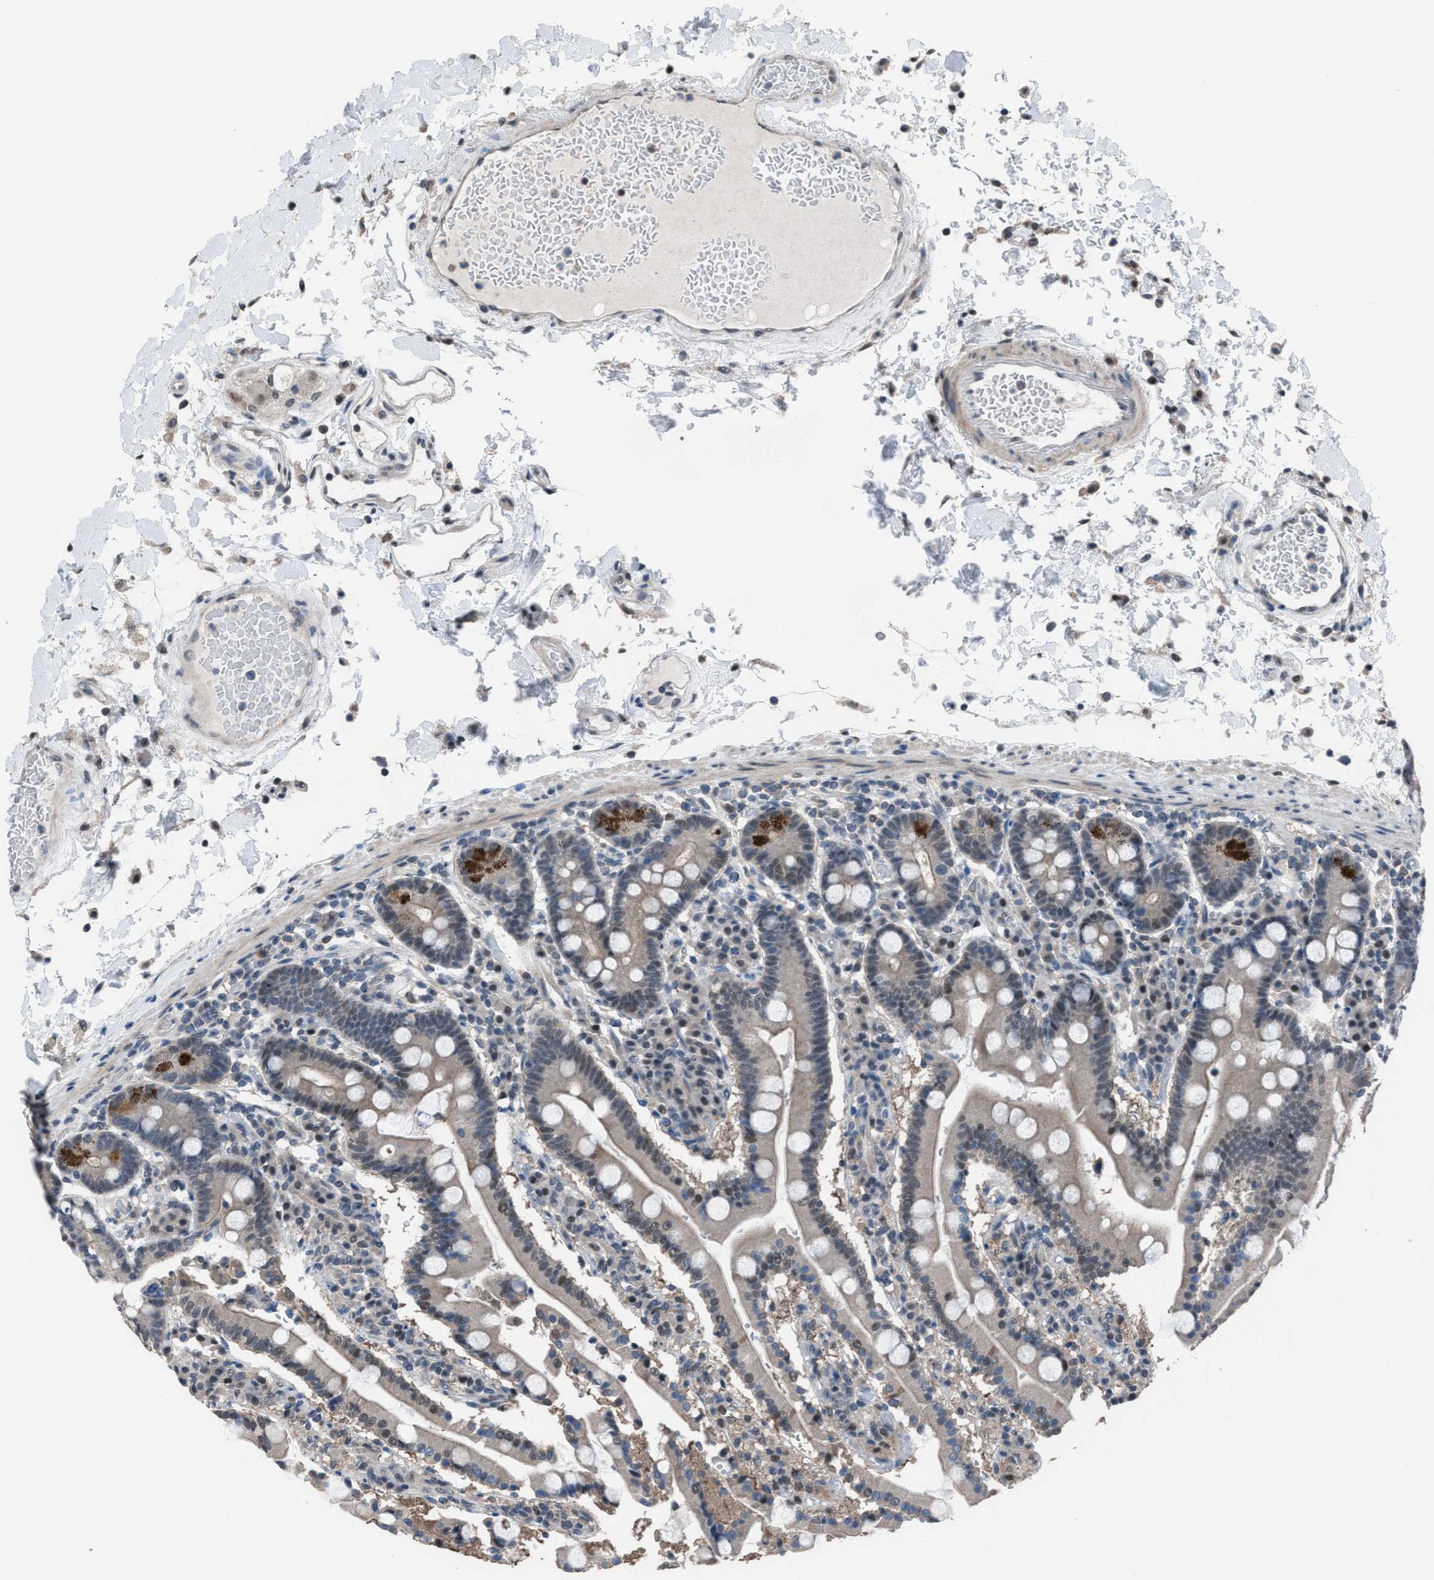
{"staining": {"intensity": "moderate", "quantity": "25%-75%", "location": "cytoplasmic/membranous,nuclear"}, "tissue": "duodenum", "cell_type": "Glandular cells", "image_type": "normal", "snomed": [{"axis": "morphology", "description": "Normal tissue, NOS"}, {"axis": "topography", "description": "Small intestine, NOS"}], "caption": "A medium amount of moderate cytoplasmic/membranous,nuclear staining is present in about 25%-75% of glandular cells in unremarkable duodenum. The protein of interest is shown in brown color, while the nuclei are stained blue.", "gene": "ZNF276", "patient": {"sex": "female", "age": 71}}